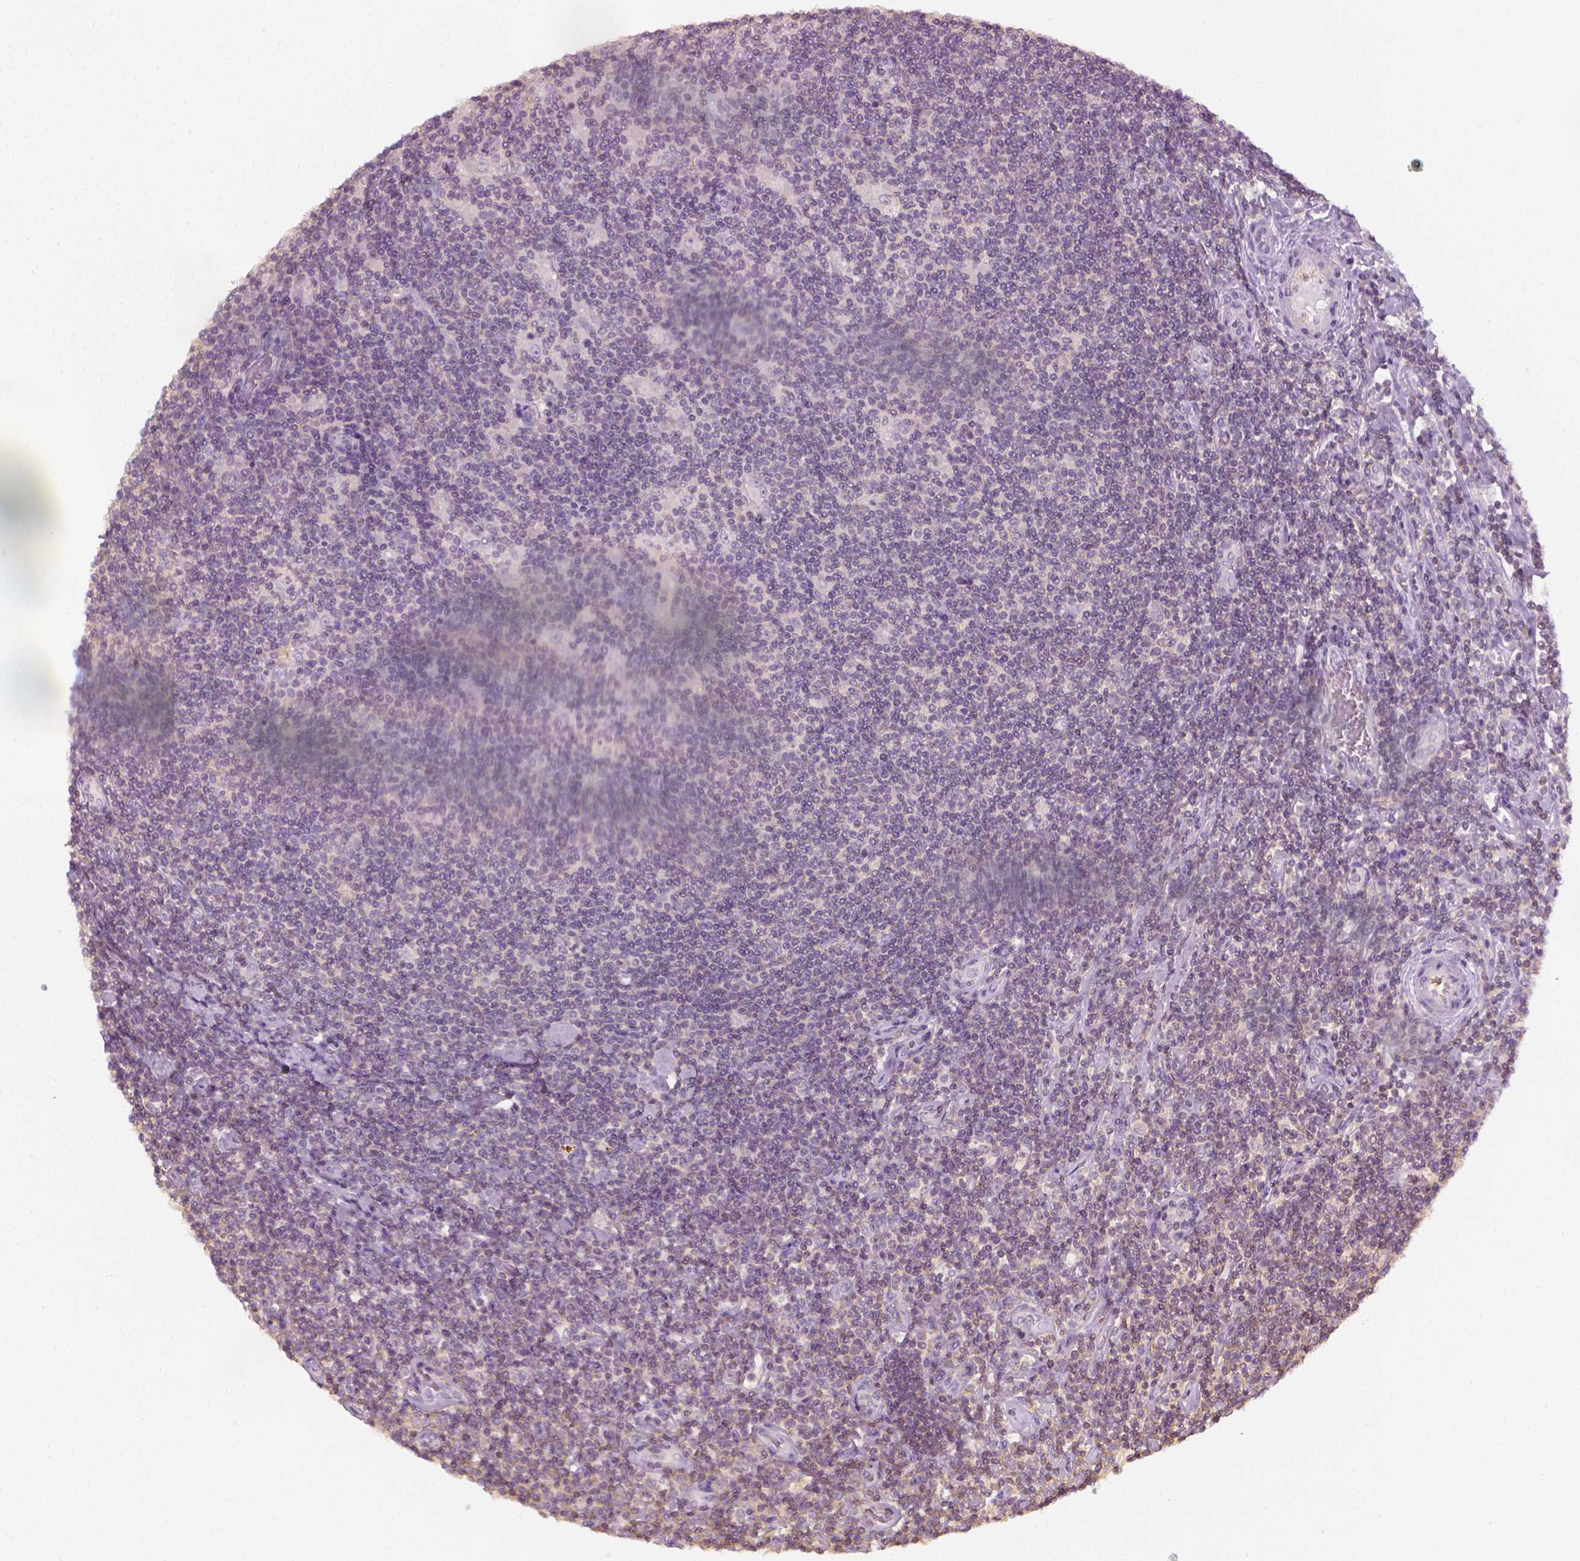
{"staining": {"intensity": "negative", "quantity": "none", "location": "none"}, "tissue": "lymphoma", "cell_type": "Tumor cells", "image_type": "cancer", "snomed": [{"axis": "morphology", "description": "Hodgkin's disease, NOS"}, {"axis": "topography", "description": "Lymph node"}], "caption": "Lymphoma stained for a protein using immunohistochemistry shows no staining tumor cells.", "gene": "EPHB1", "patient": {"sex": "male", "age": 40}}